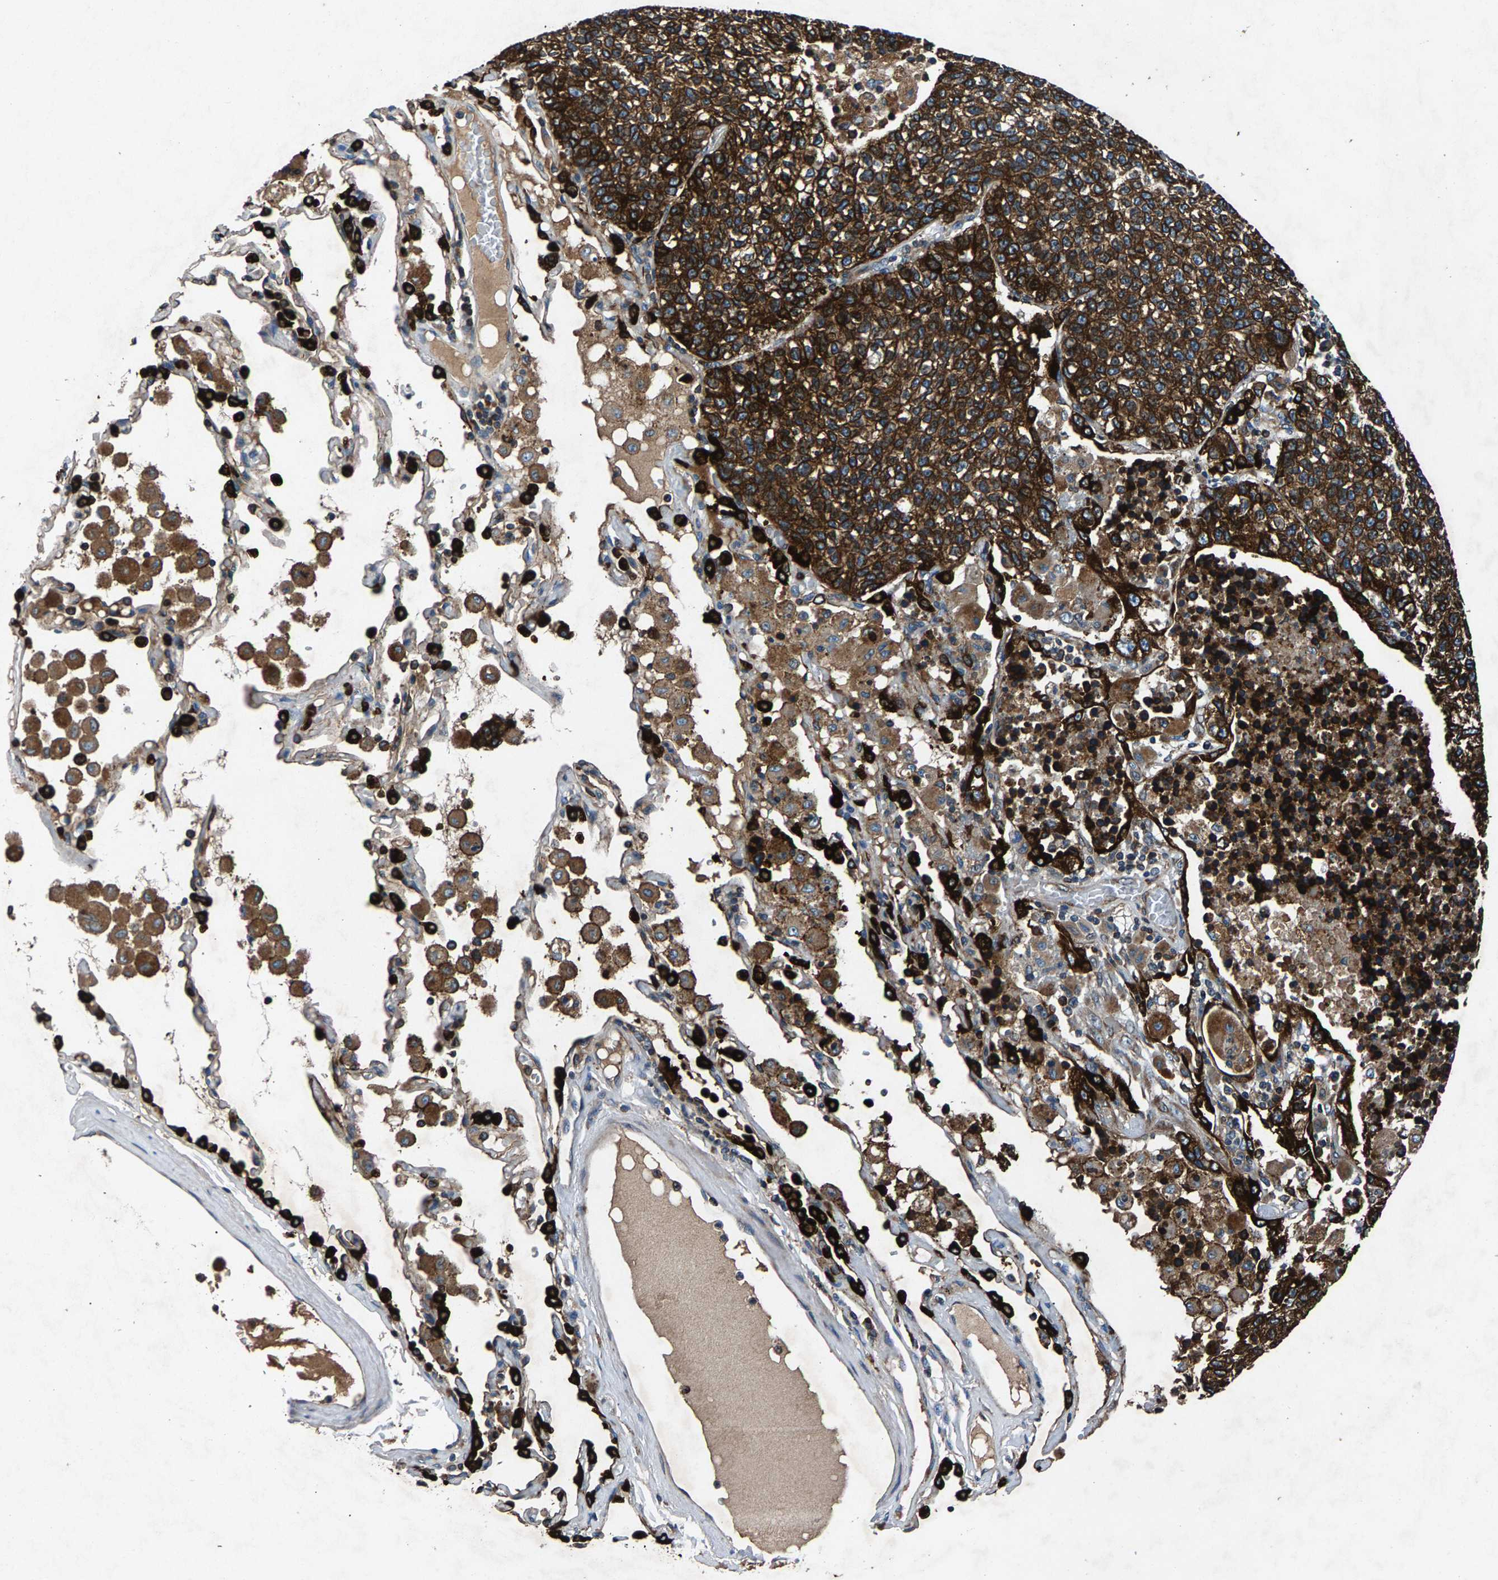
{"staining": {"intensity": "strong", "quantity": ">75%", "location": "cytoplasmic/membranous"}, "tissue": "lung cancer", "cell_type": "Tumor cells", "image_type": "cancer", "snomed": [{"axis": "morphology", "description": "Adenocarcinoma, NOS"}, {"axis": "topography", "description": "Lung"}], "caption": "High-power microscopy captured an IHC histopathology image of lung cancer, revealing strong cytoplasmic/membranous positivity in approximately >75% of tumor cells.", "gene": "LPCAT1", "patient": {"sex": "male", "age": 49}}